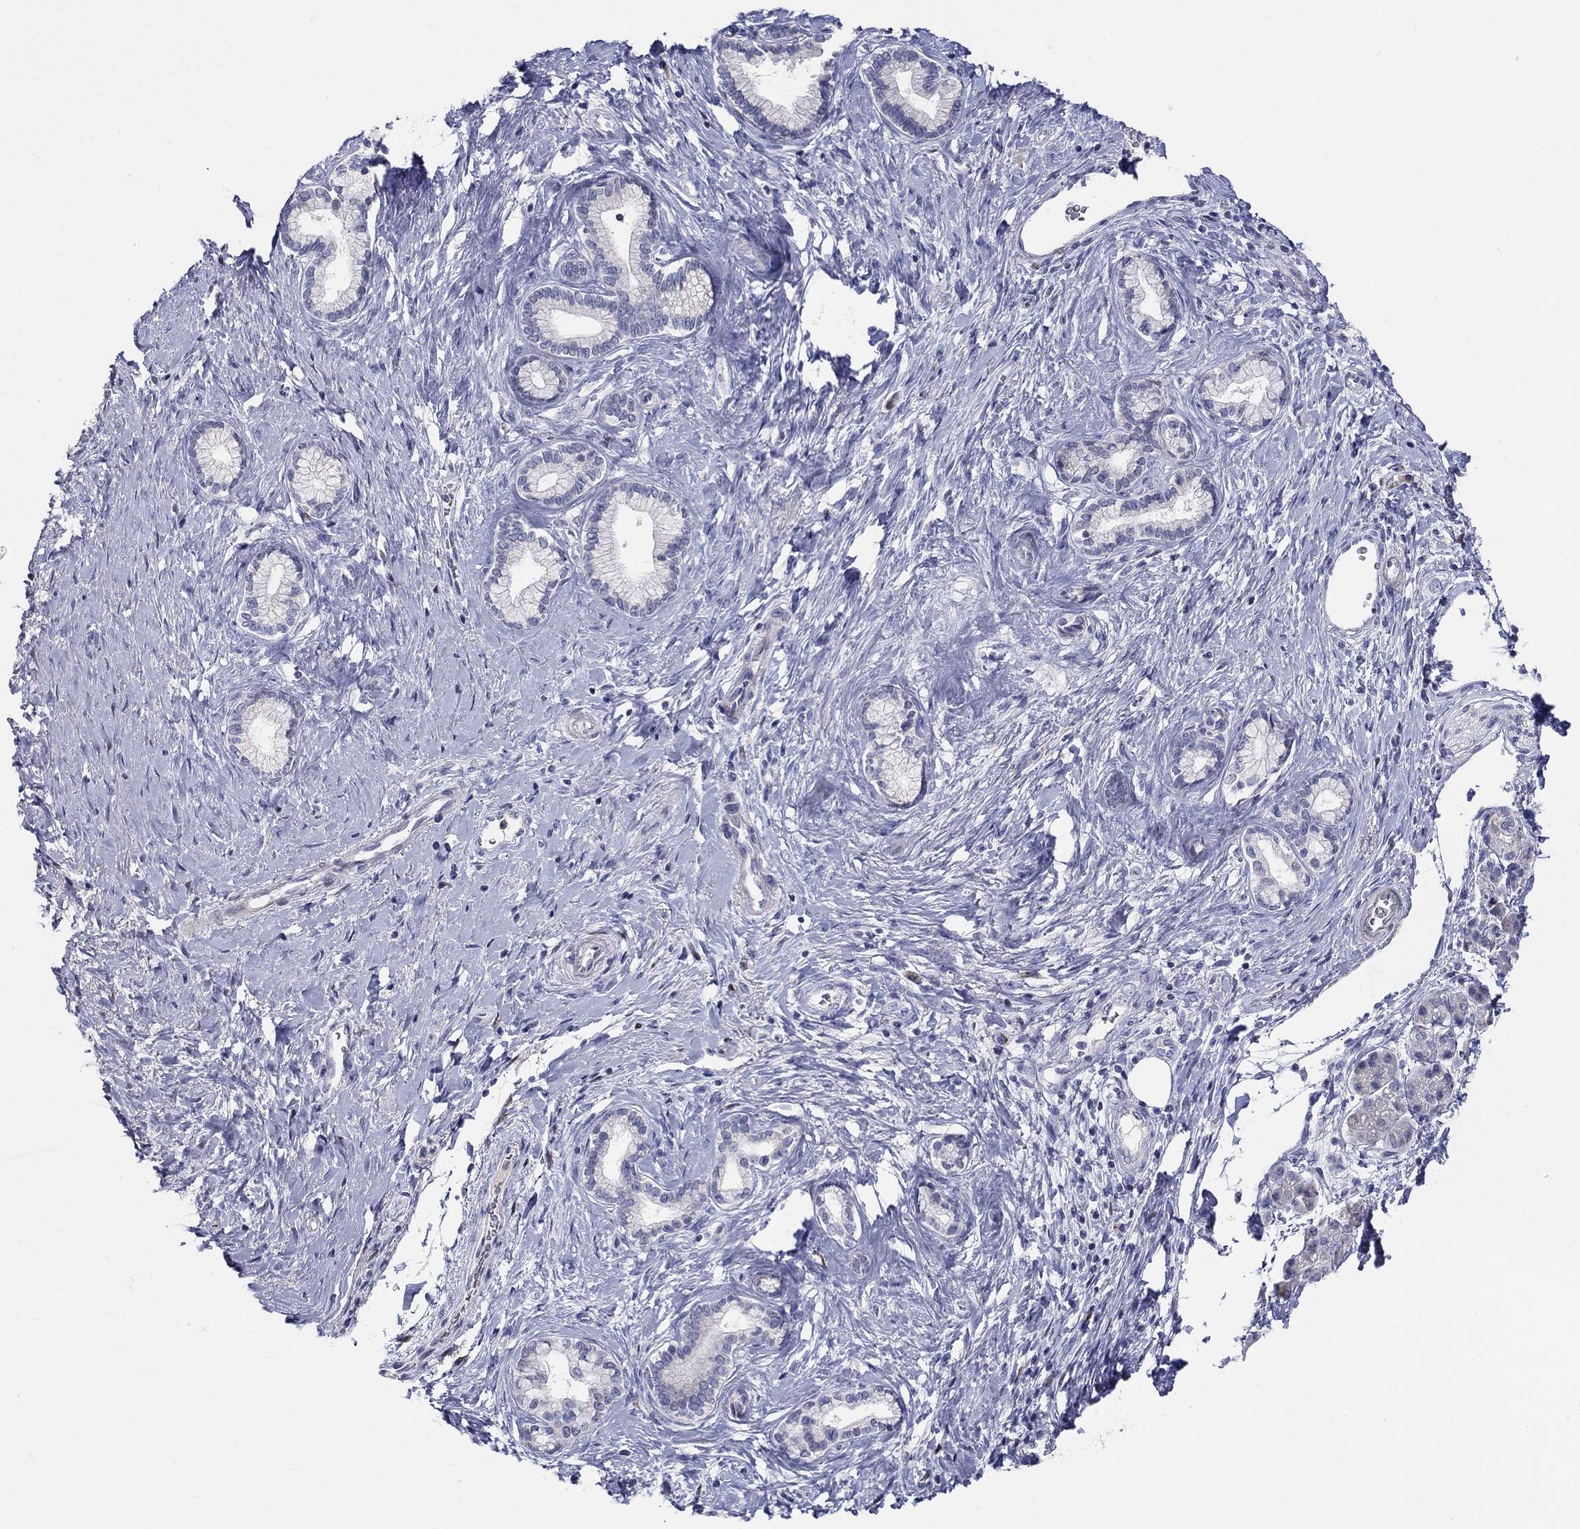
{"staining": {"intensity": "negative", "quantity": "none", "location": "none"}, "tissue": "pancreatic cancer", "cell_type": "Tumor cells", "image_type": "cancer", "snomed": [{"axis": "morphology", "description": "Adenocarcinoma, NOS"}, {"axis": "topography", "description": "Pancreas"}], "caption": "IHC micrograph of neoplastic tissue: pancreatic adenocarcinoma stained with DAB demonstrates no significant protein staining in tumor cells.", "gene": "HMX2", "patient": {"sex": "female", "age": 73}}